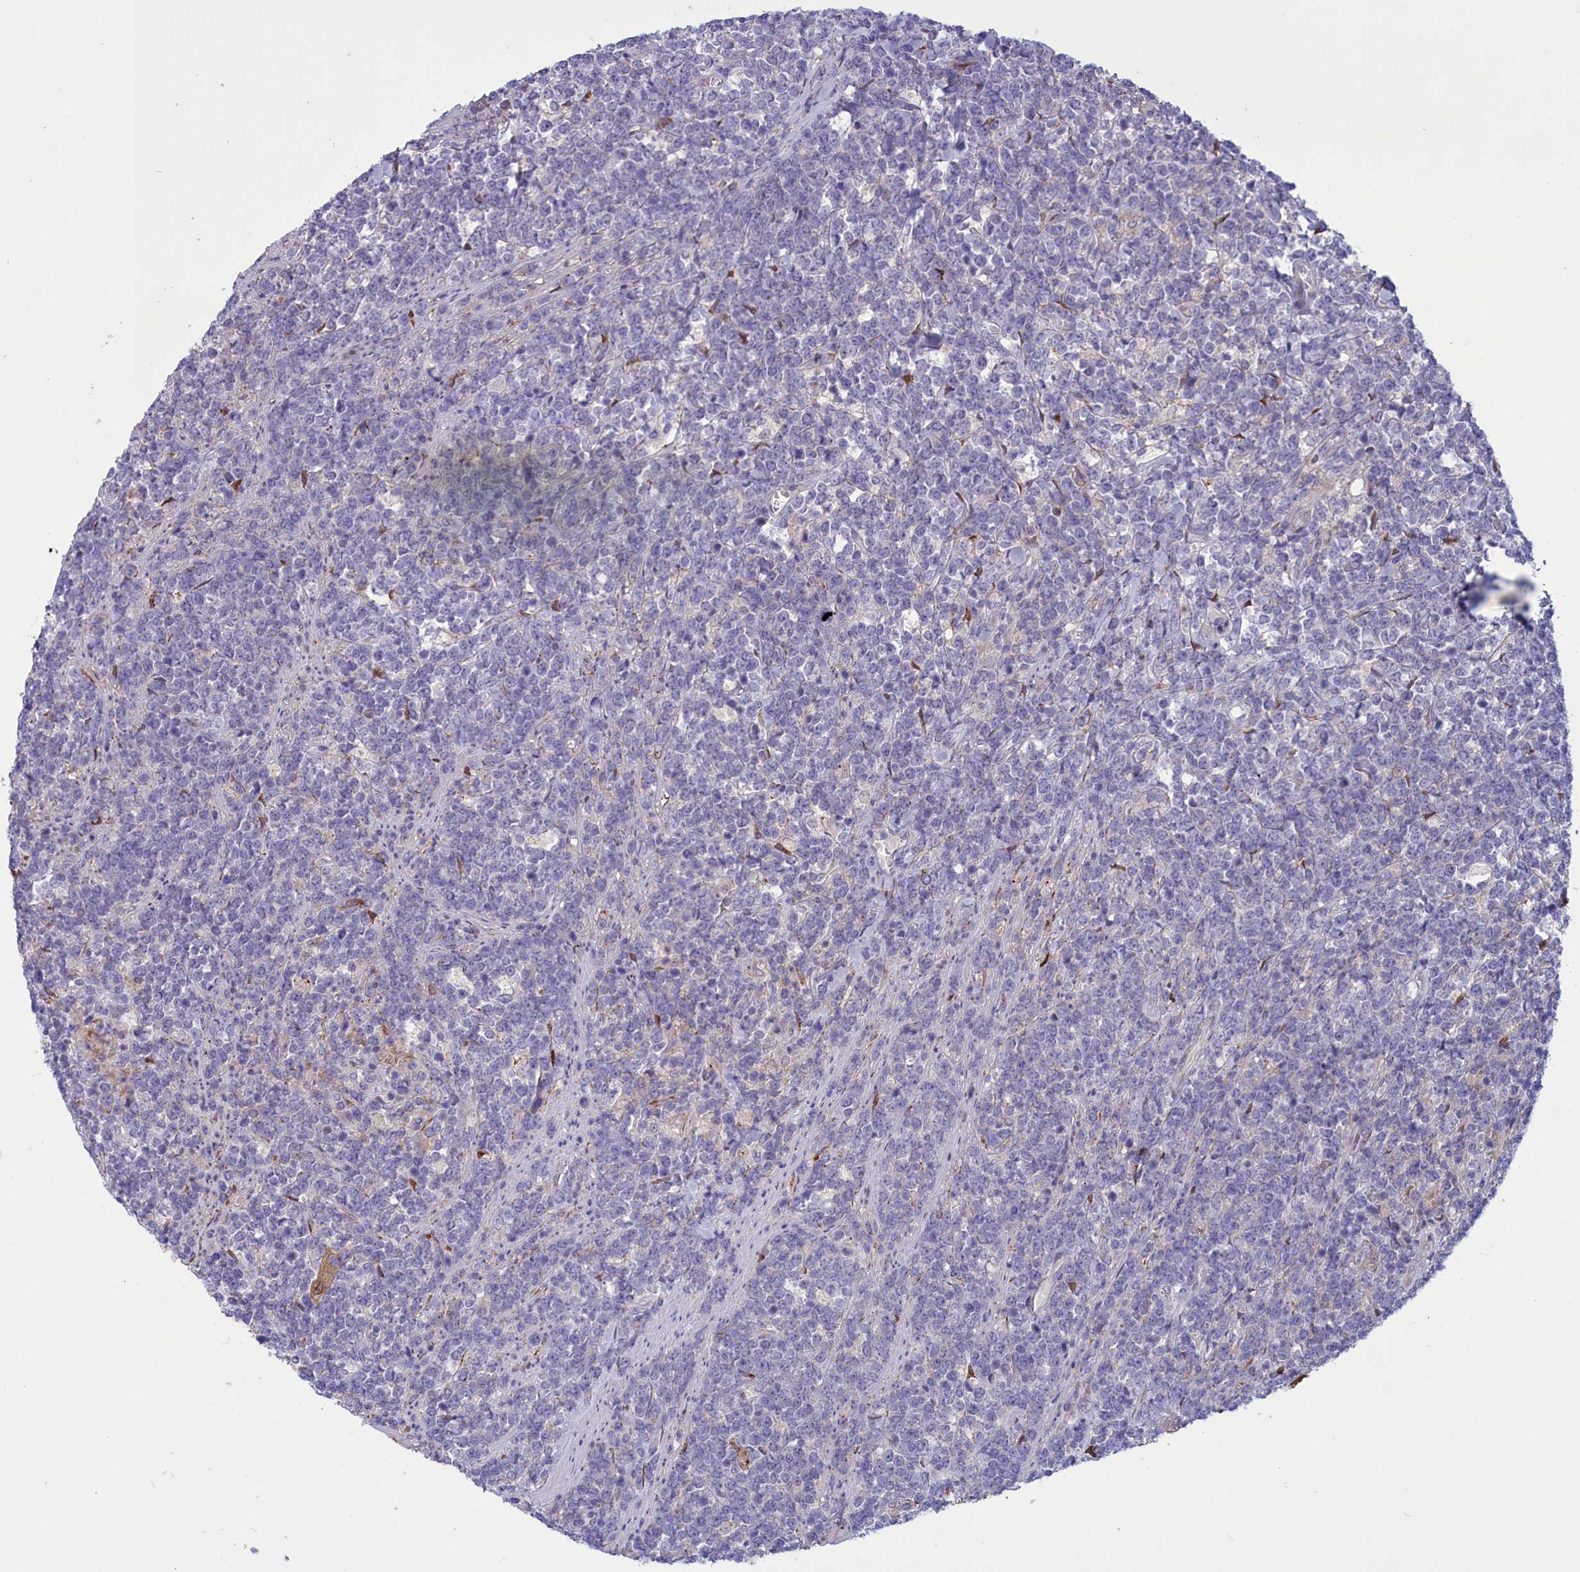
{"staining": {"intensity": "negative", "quantity": "none", "location": "none"}, "tissue": "lymphoma", "cell_type": "Tumor cells", "image_type": "cancer", "snomed": [{"axis": "morphology", "description": "Malignant lymphoma, non-Hodgkin's type, High grade"}, {"axis": "topography", "description": "Small intestine"}], "caption": "This is an IHC image of lymphoma. There is no positivity in tumor cells.", "gene": "CORO2A", "patient": {"sex": "male", "age": 8}}